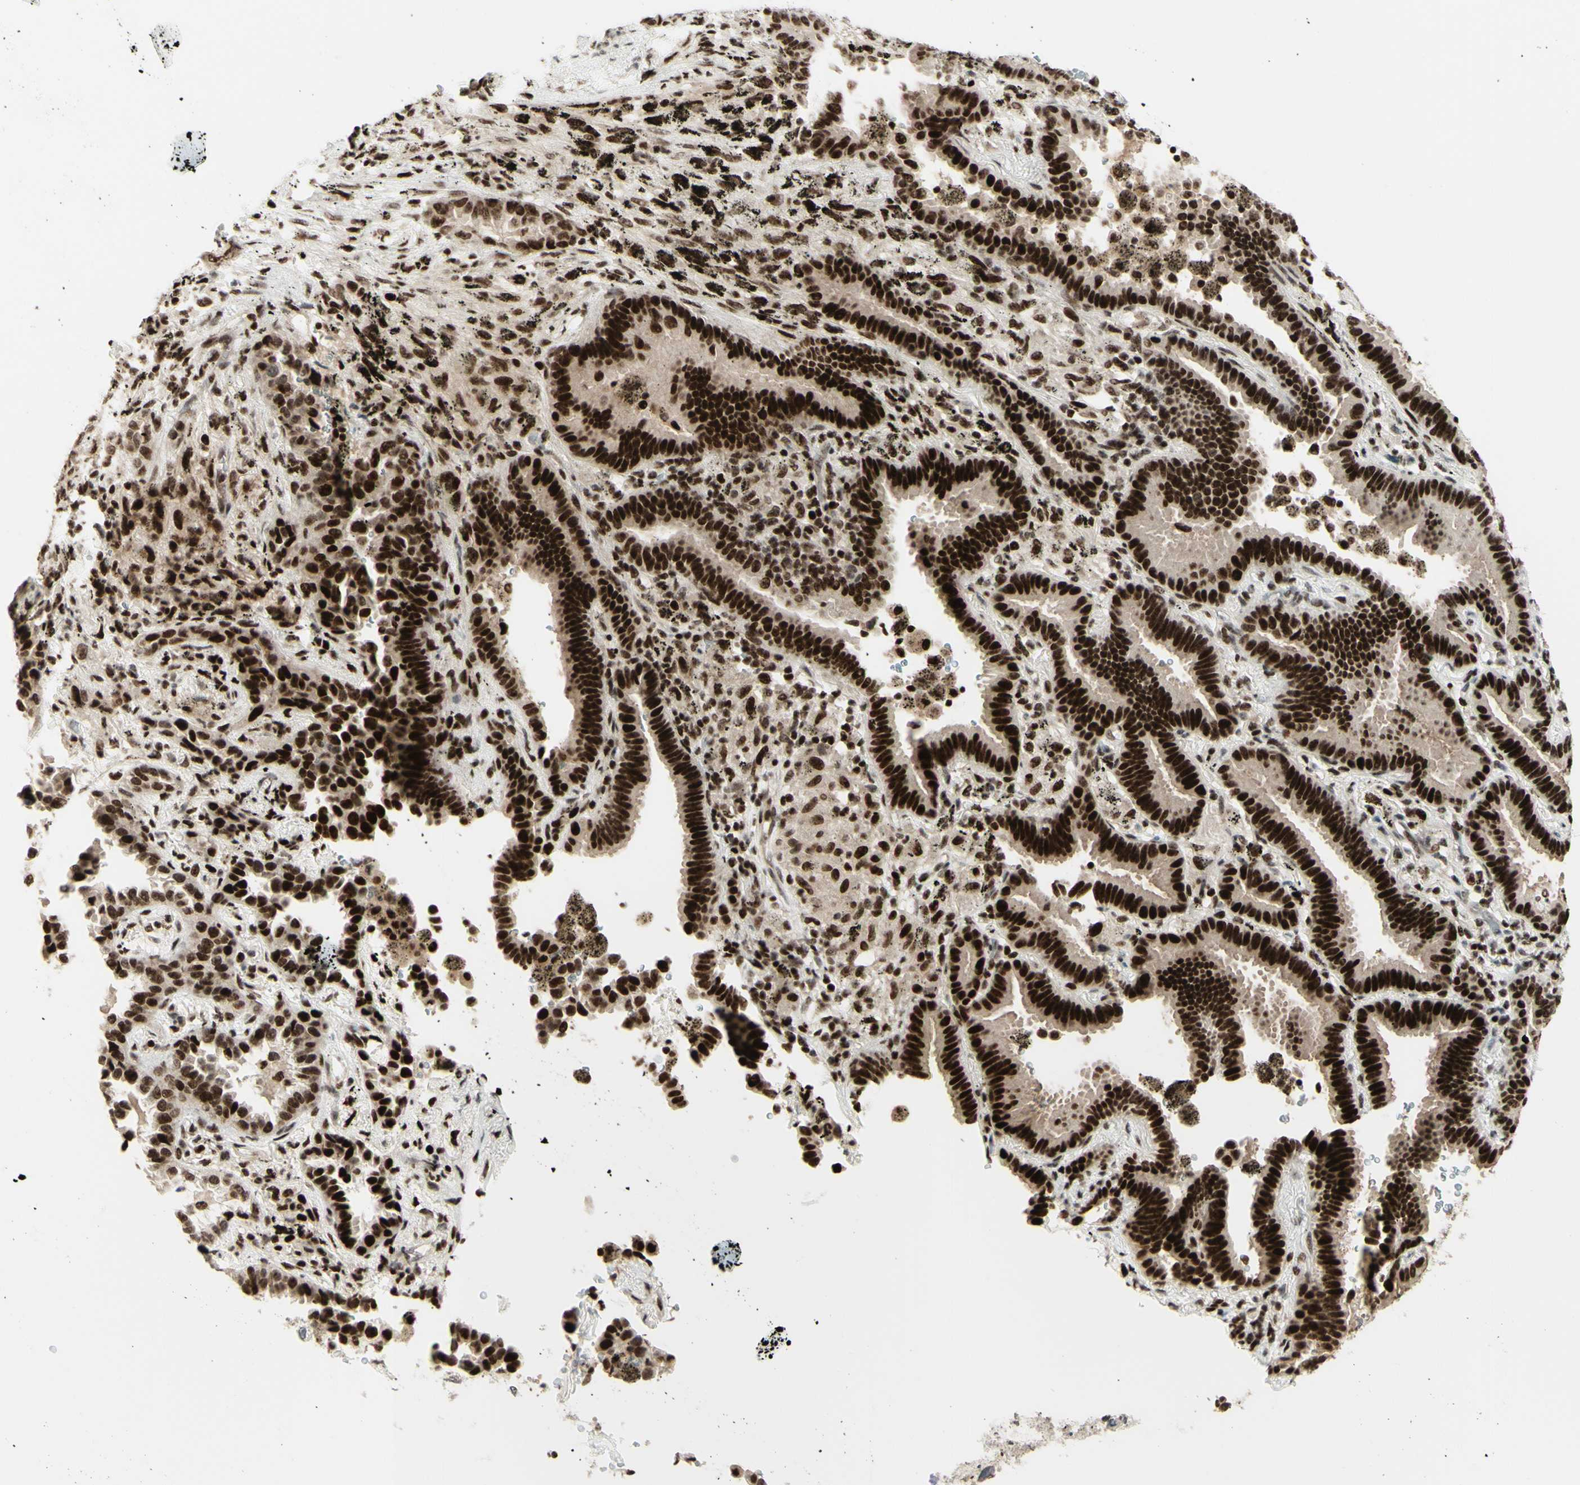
{"staining": {"intensity": "strong", "quantity": ">75%", "location": "cytoplasmic/membranous,nuclear"}, "tissue": "lung cancer", "cell_type": "Tumor cells", "image_type": "cancer", "snomed": [{"axis": "morphology", "description": "Normal tissue, NOS"}, {"axis": "morphology", "description": "Adenocarcinoma, NOS"}, {"axis": "topography", "description": "Lung"}], "caption": "This is a histology image of immunohistochemistry staining of lung cancer, which shows strong expression in the cytoplasmic/membranous and nuclear of tumor cells.", "gene": "CDKL5", "patient": {"sex": "male", "age": 59}}